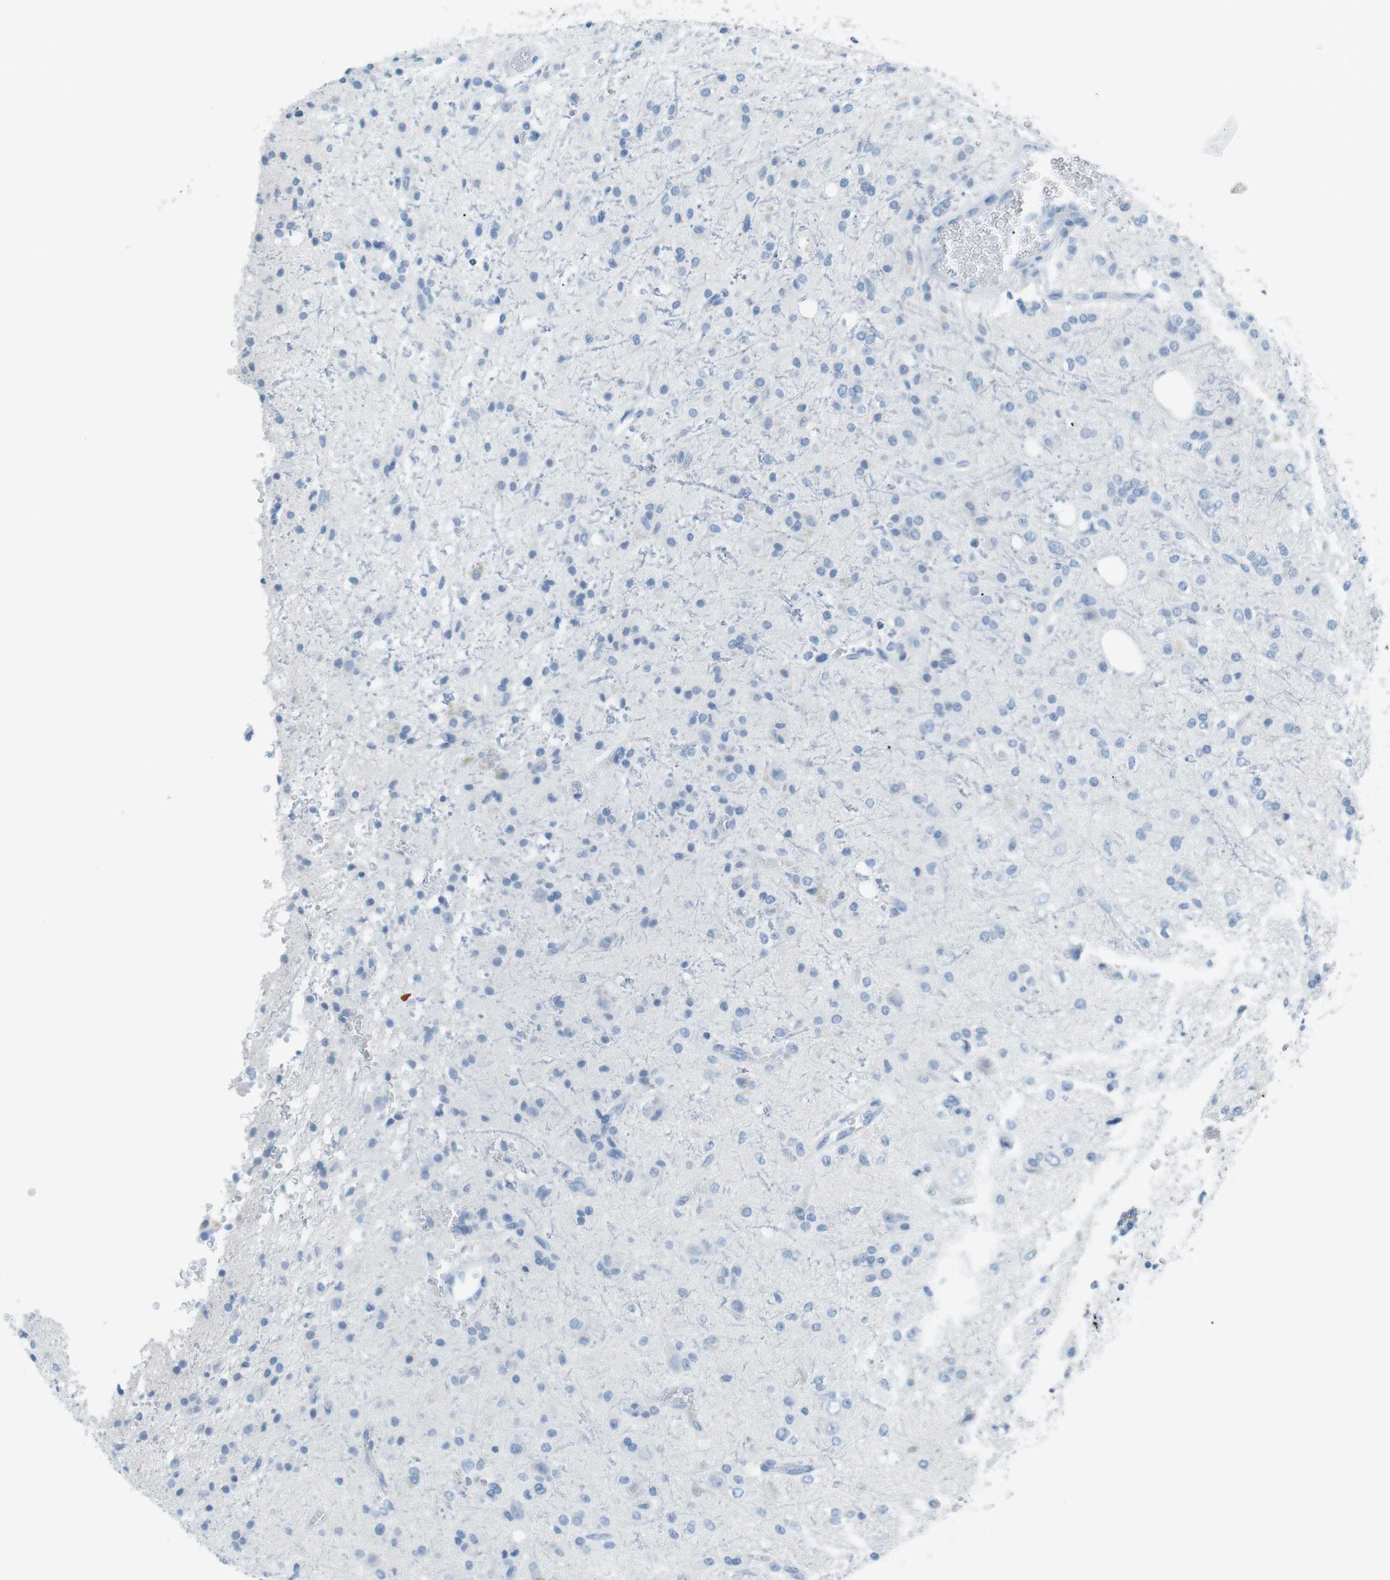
{"staining": {"intensity": "negative", "quantity": "none", "location": "none"}, "tissue": "glioma", "cell_type": "Tumor cells", "image_type": "cancer", "snomed": [{"axis": "morphology", "description": "Glioma, malignant, High grade"}, {"axis": "topography", "description": "Brain"}], "caption": "This is an immunohistochemistry image of glioma. There is no expression in tumor cells.", "gene": "AZGP1", "patient": {"sex": "male", "age": 47}}